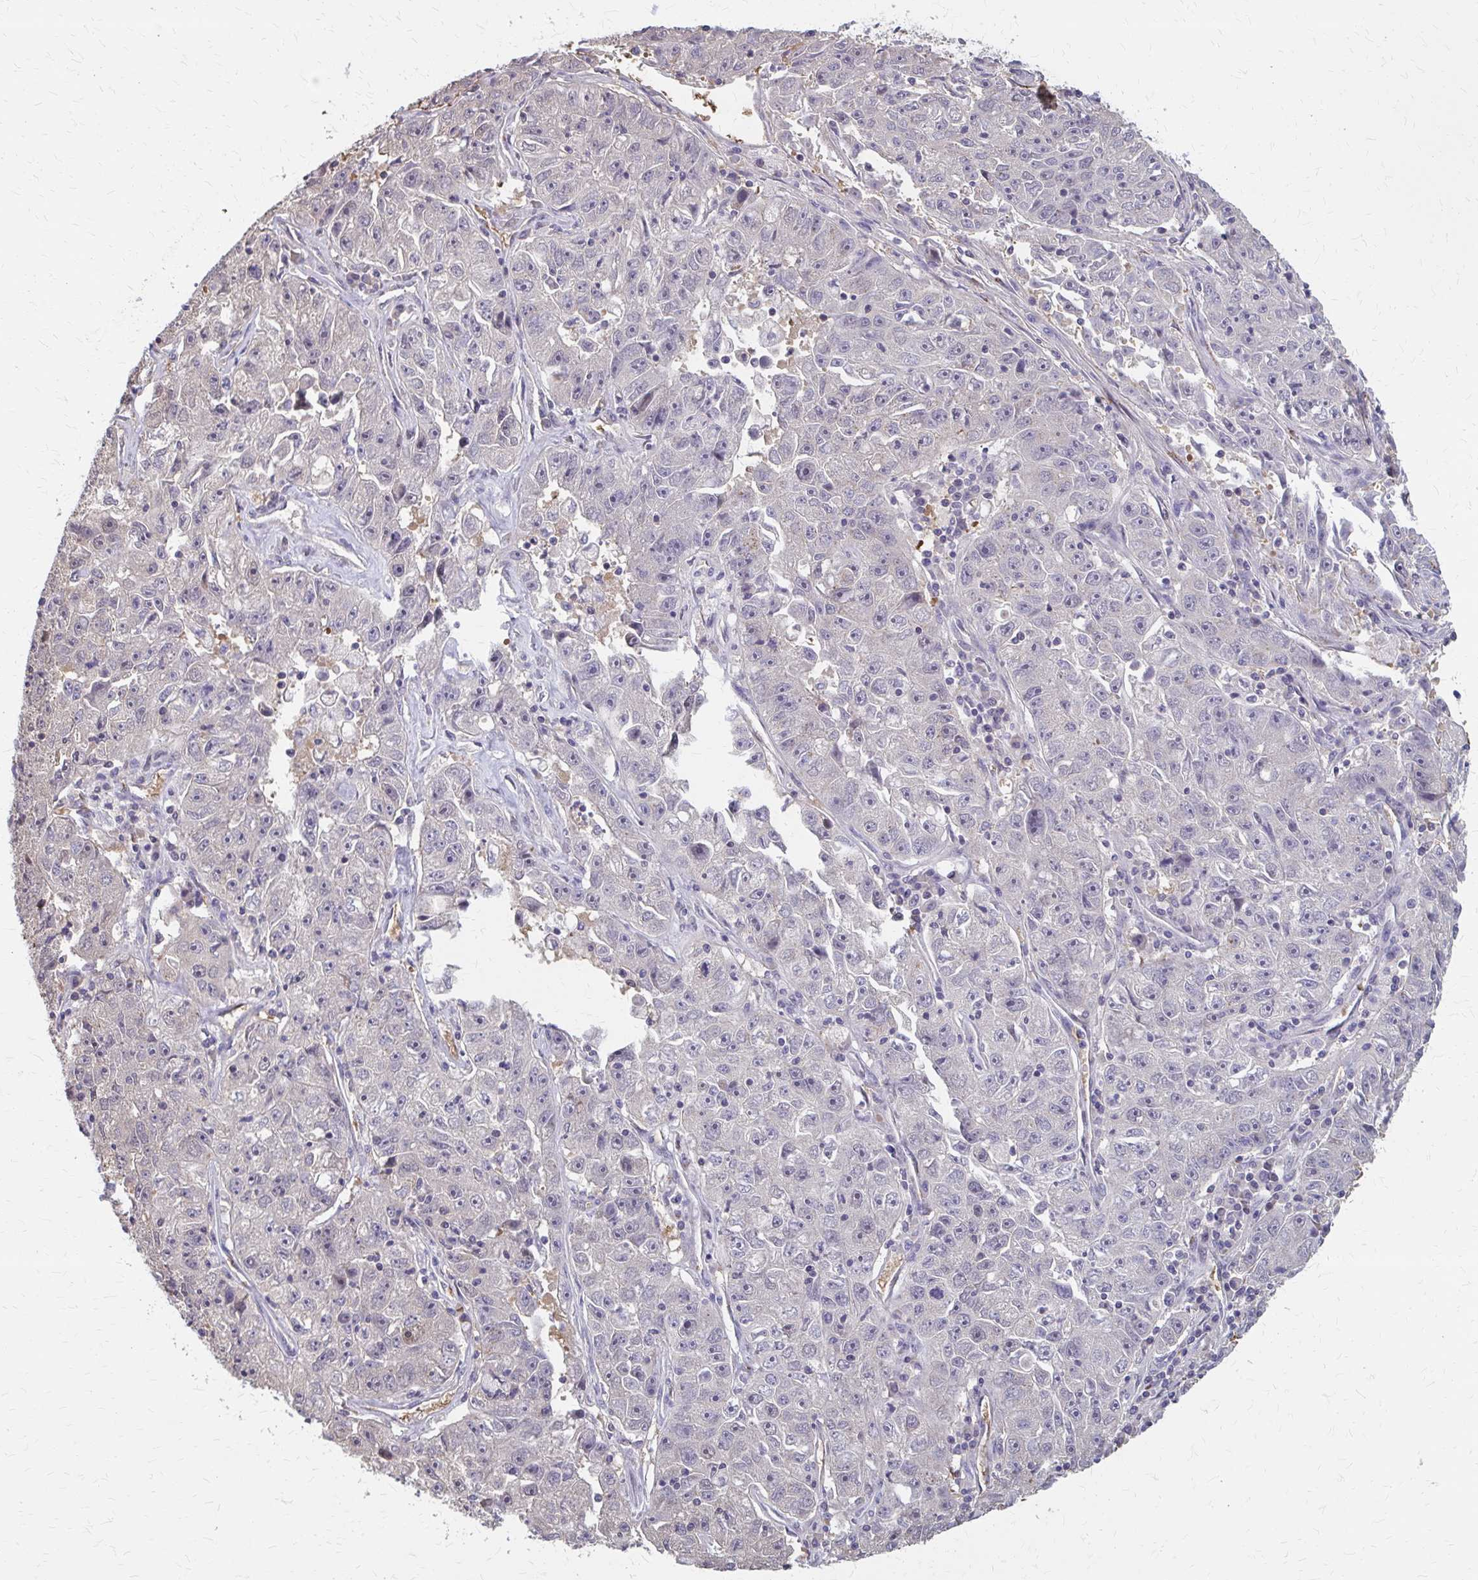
{"staining": {"intensity": "negative", "quantity": "none", "location": "none"}, "tissue": "lung cancer", "cell_type": "Tumor cells", "image_type": "cancer", "snomed": [{"axis": "morphology", "description": "Normal morphology"}, {"axis": "morphology", "description": "Adenocarcinoma, NOS"}, {"axis": "topography", "description": "Lymph node"}, {"axis": "topography", "description": "Lung"}], "caption": "Image shows no protein positivity in tumor cells of lung adenocarcinoma tissue.", "gene": "IFI44L", "patient": {"sex": "female", "age": 57}}